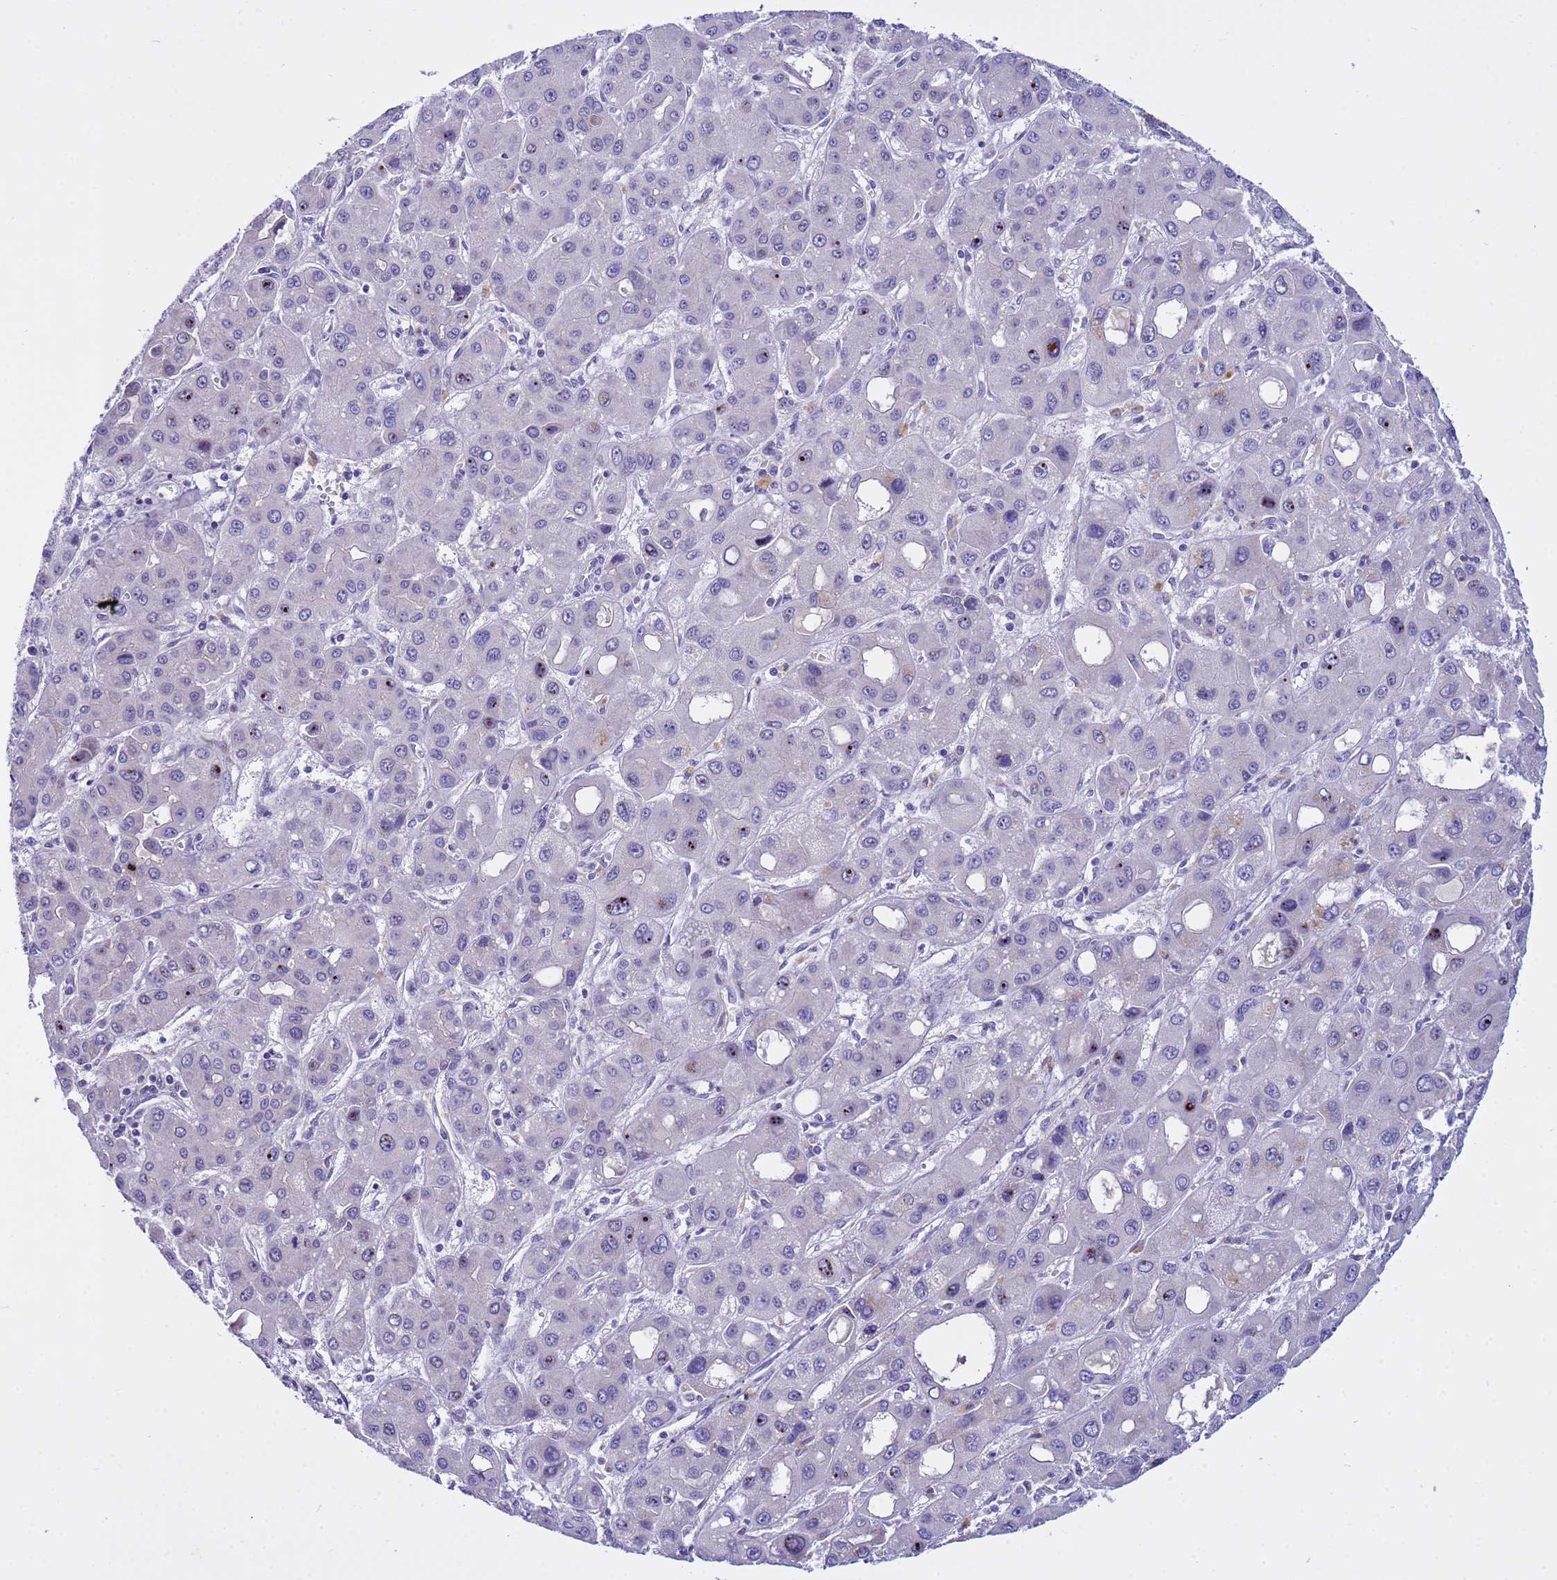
{"staining": {"intensity": "moderate", "quantity": "<25%", "location": "nuclear"}, "tissue": "liver cancer", "cell_type": "Tumor cells", "image_type": "cancer", "snomed": [{"axis": "morphology", "description": "Carcinoma, Hepatocellular, NOS"}, {"axis": "topography", "description": "Liver"}], "caption": "Tumor cells reveal moderate nuclear expression in approximately <25% of cells in liver hepatocellular carcinoma. The protein is stained brown, and the nuclei are stained in blue (DAB (3,3'-diaminobenzidine) IHC with brightfield microscopy, high magnification).", "gene": "IGSF11", "patient": {"sex": "male", "age": 55}}